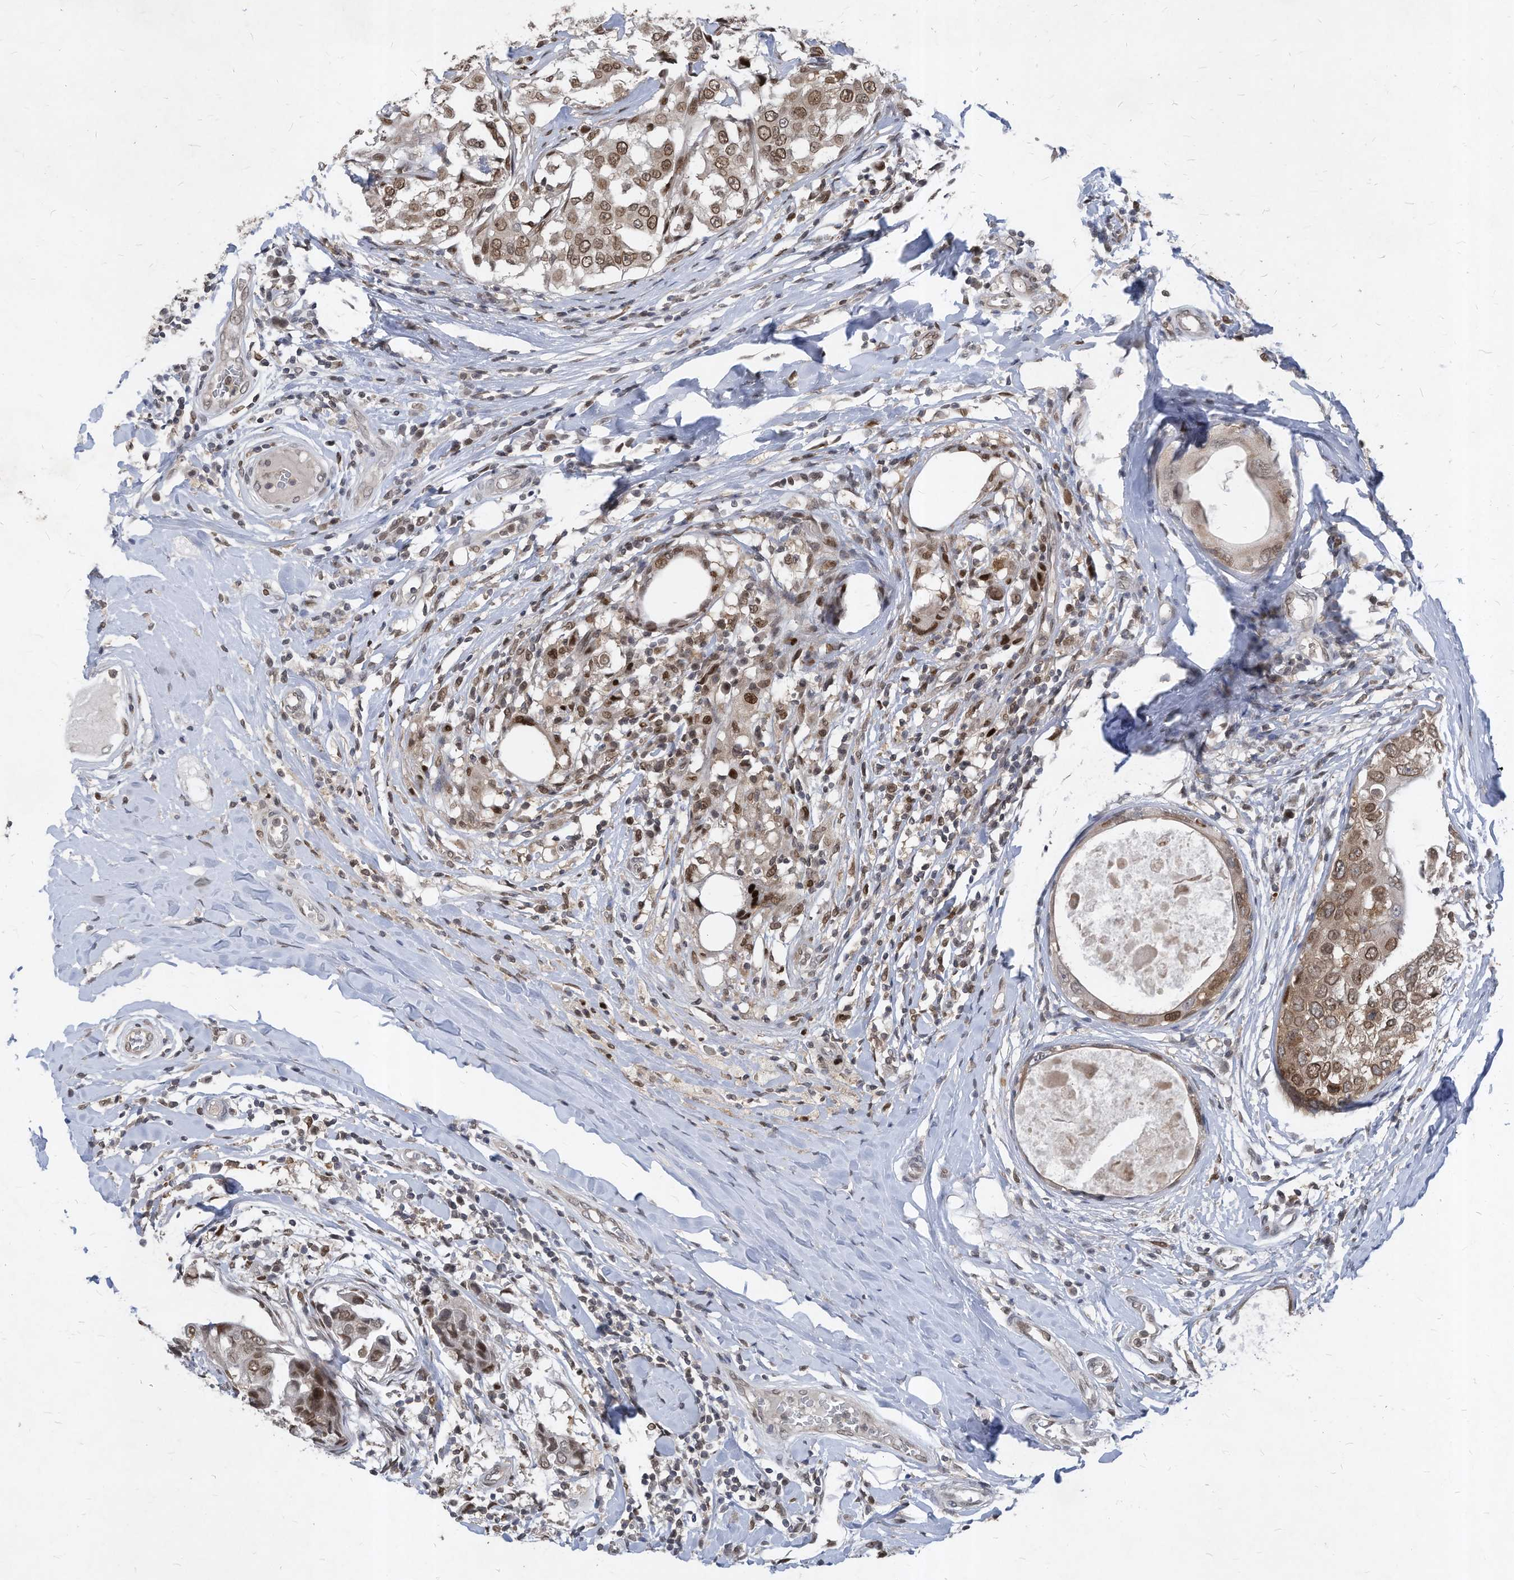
{"staining": {"intensity": "moderate", "quantity": "25%-75%", "location": "nuclear"}, "tissue": "breast cancer", "cell_type": "Tumor cells", "image_type": "cancer", "snomed": [{"axis": "morphology", "description": "Duct carcinoma"}, {"axis": "topography", "description": "Breast"}], "caption": "Immunohistochemical staining of human breast cancer shows medium levels of moderate nuclear staining in about 25%-75% of tumor cells.", "gene": "KPNB1", "patient": {"sex": "female", "age": 27}}